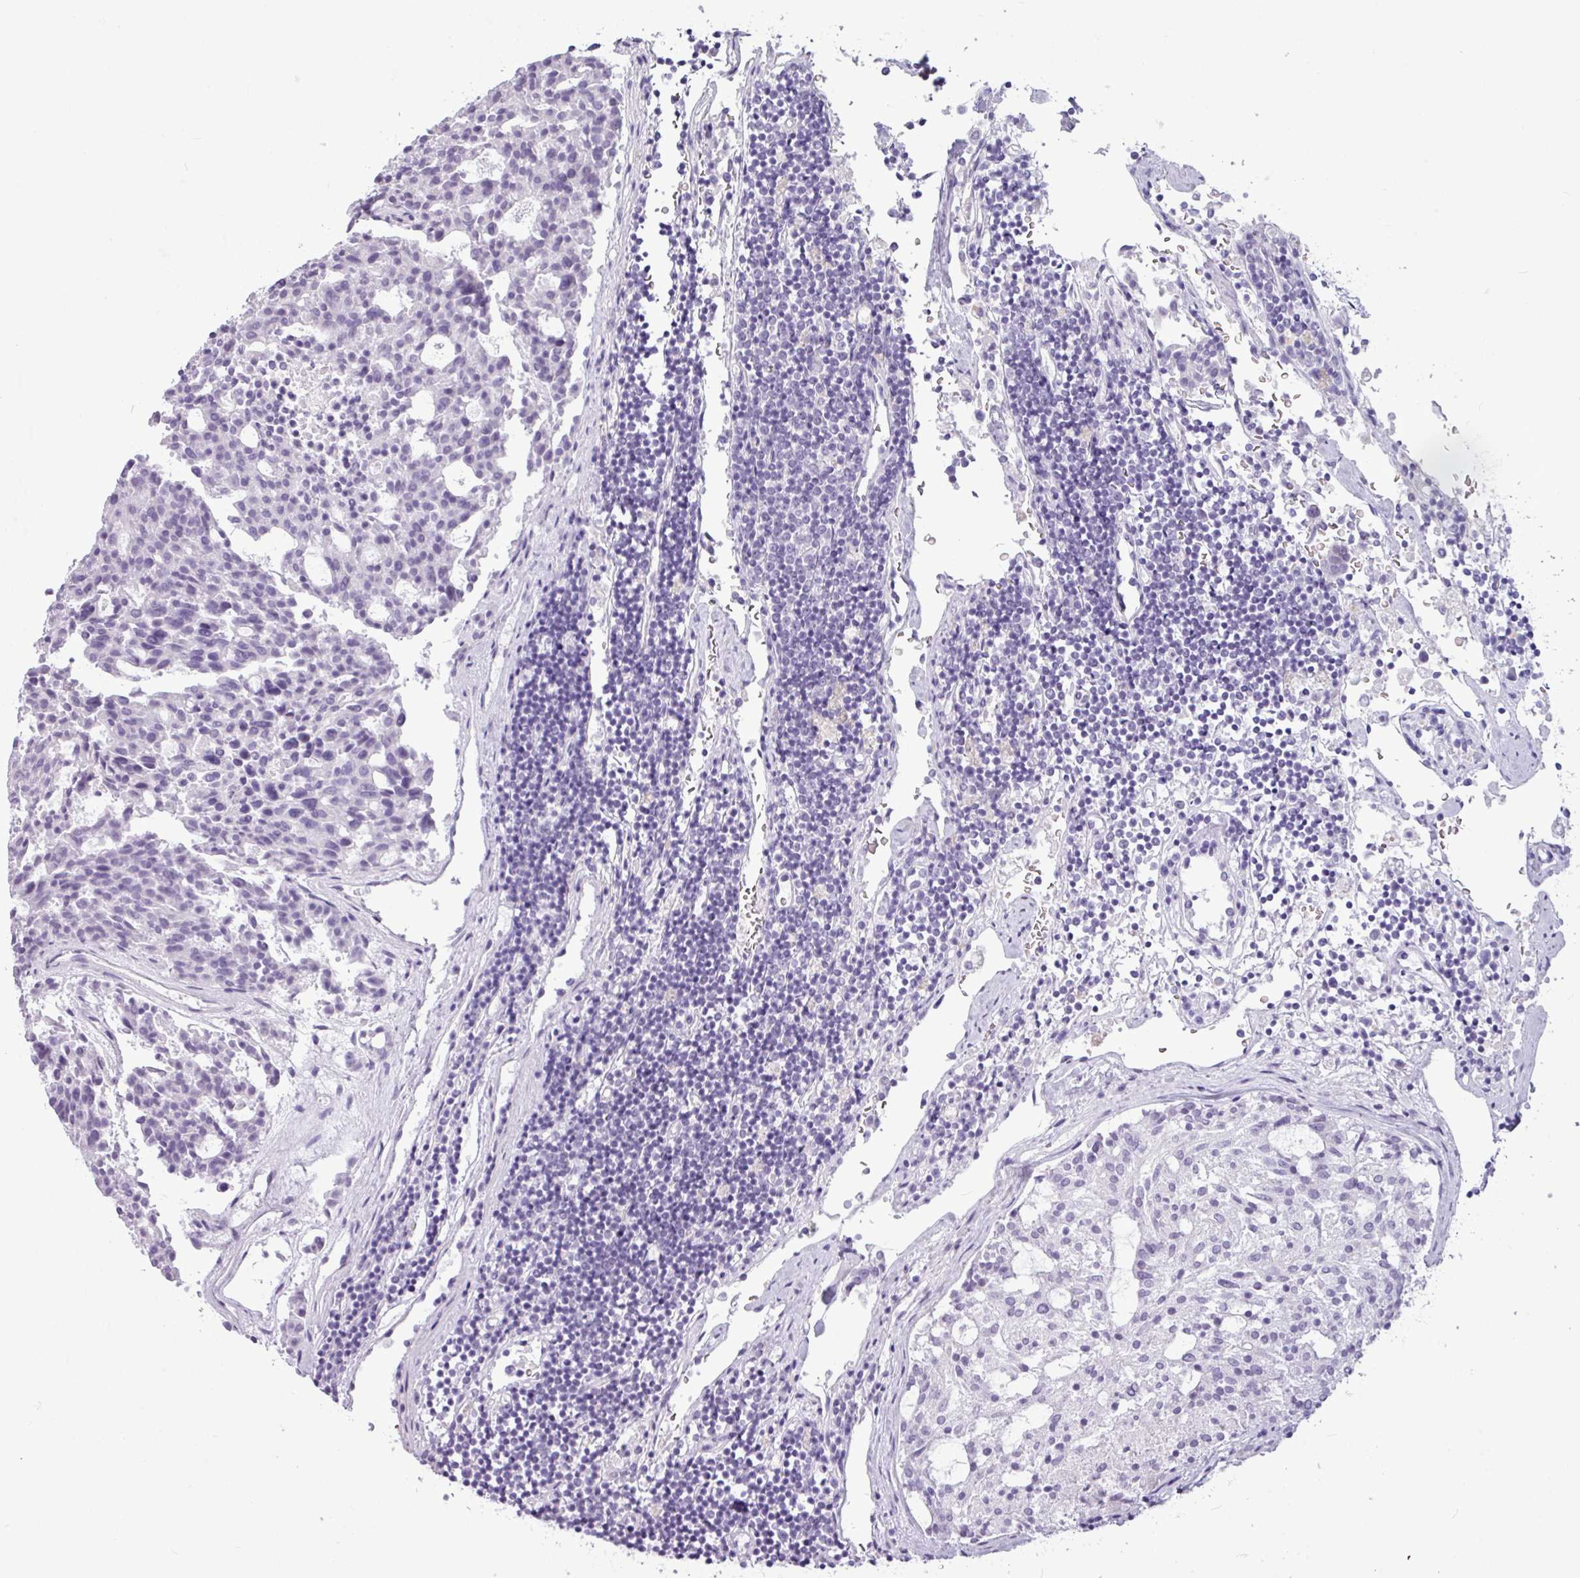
{"staining": {"intensity": "negative", "quantity": "none", "location": "none"}, "tissue": "carcinoid", "cell_type": "Tumor cells", "image_type": "cancer", "snomed": [{"axis": "morphology", "description": "Carcinoid, malignant, NOS"}, {"axis": "topography", "description": "Pancreas"}], "caption": "High magnification brightfield microscopy of carcinoid (malignant) stained with DAB (3,3'-diaminobenzidine) (brown) and counterstained with hematoxylin (blue): tumor cells show no significant positivity.", "gene": "AMY2A", "patient": {"sex": "female", "age": 54}}